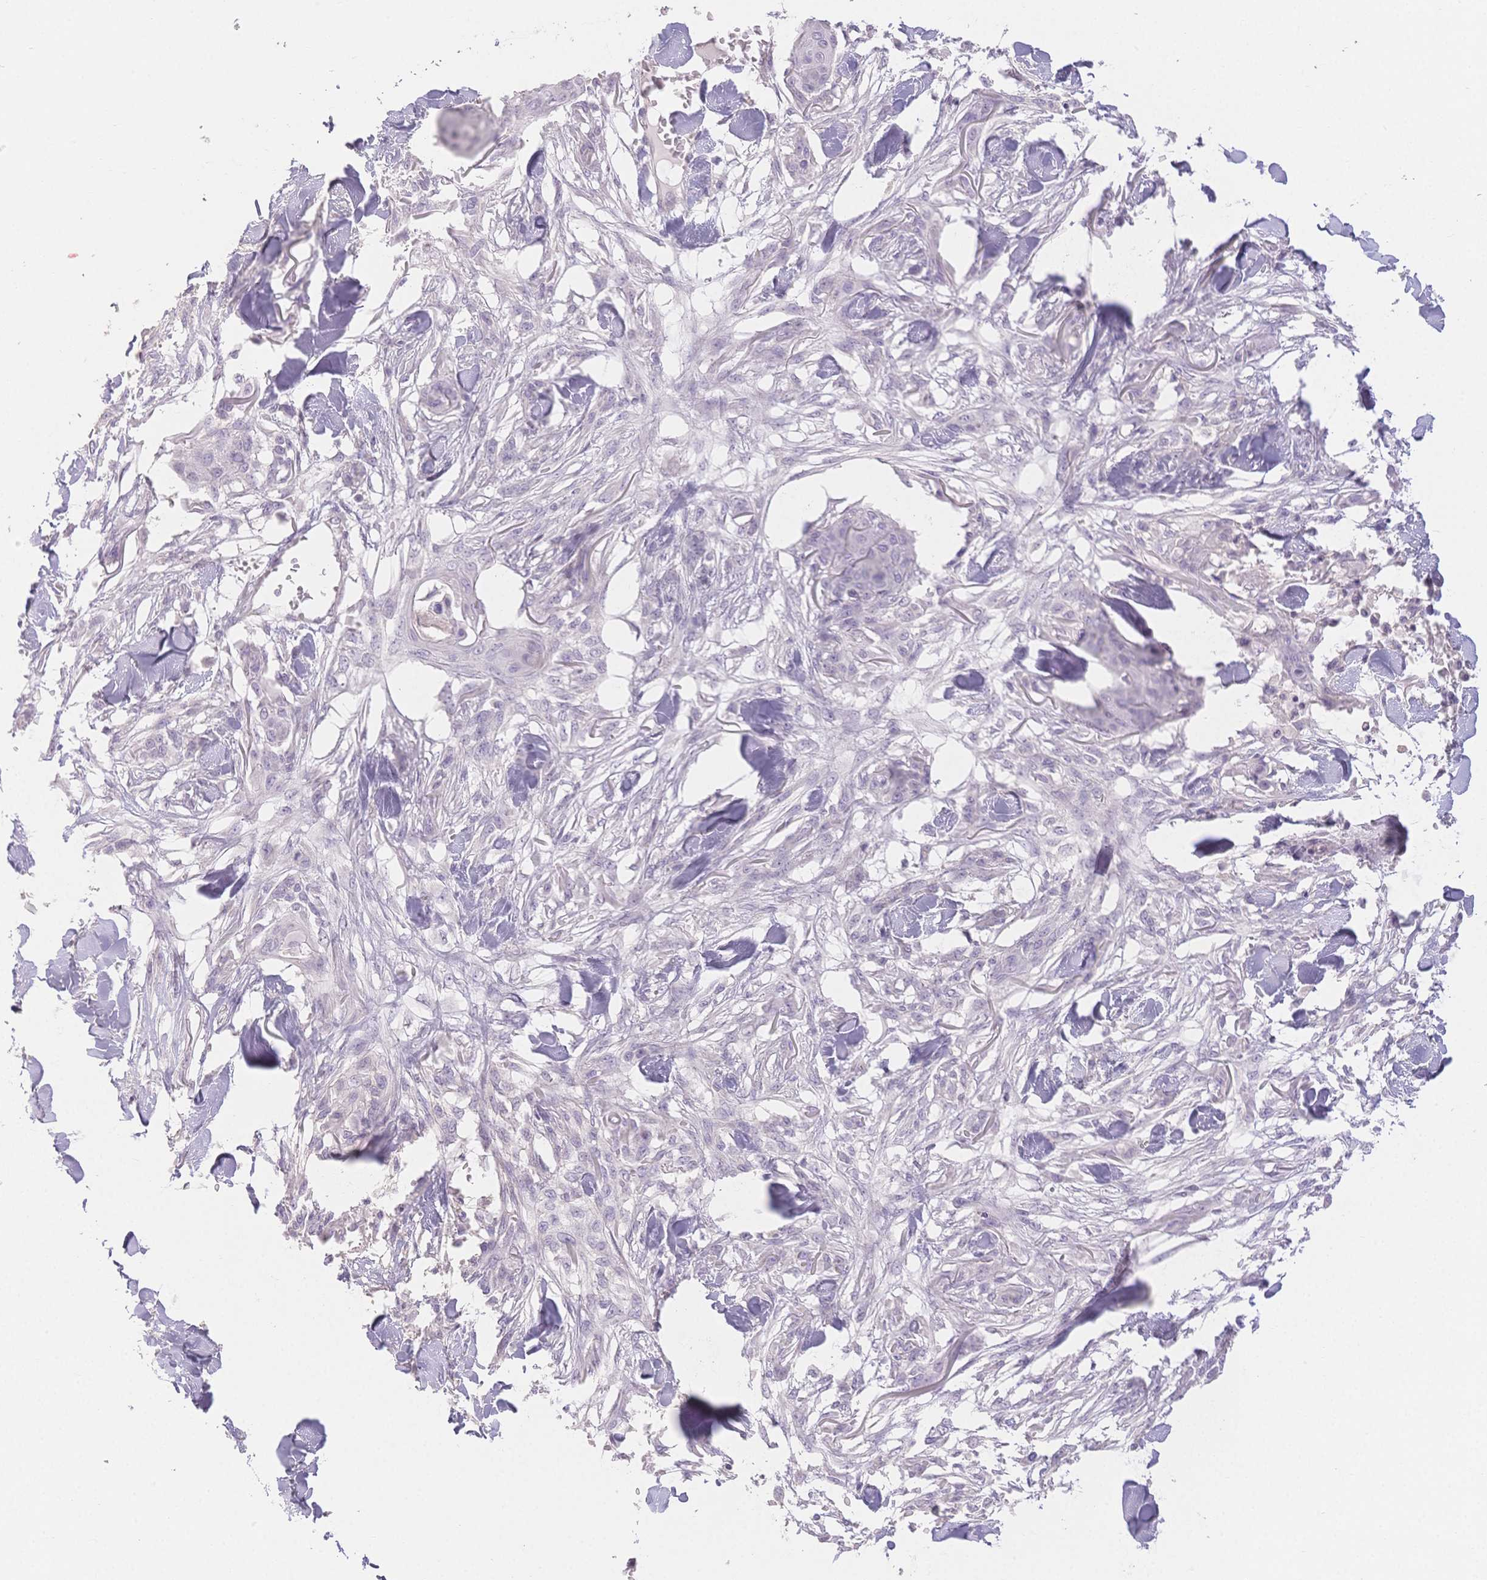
{"staining": {"intensity": "negative", "quantity": "none", "location": "none"}, "tissue": "skin cancer", "cell_type": "Tumor cells", "image_type": "cancer", "snomed": [{"axis": "morphology", "description": "Squamous cell carcinoma, NOS"}, {"axis": "topography", "description": "Skin"}], "caption": "Micrograph shows no significant protein expression in tumor cells of skin squamous cell carcinoma.", "gene": "SUV39H2", "patient": {"sex": "female", "age": 59}}